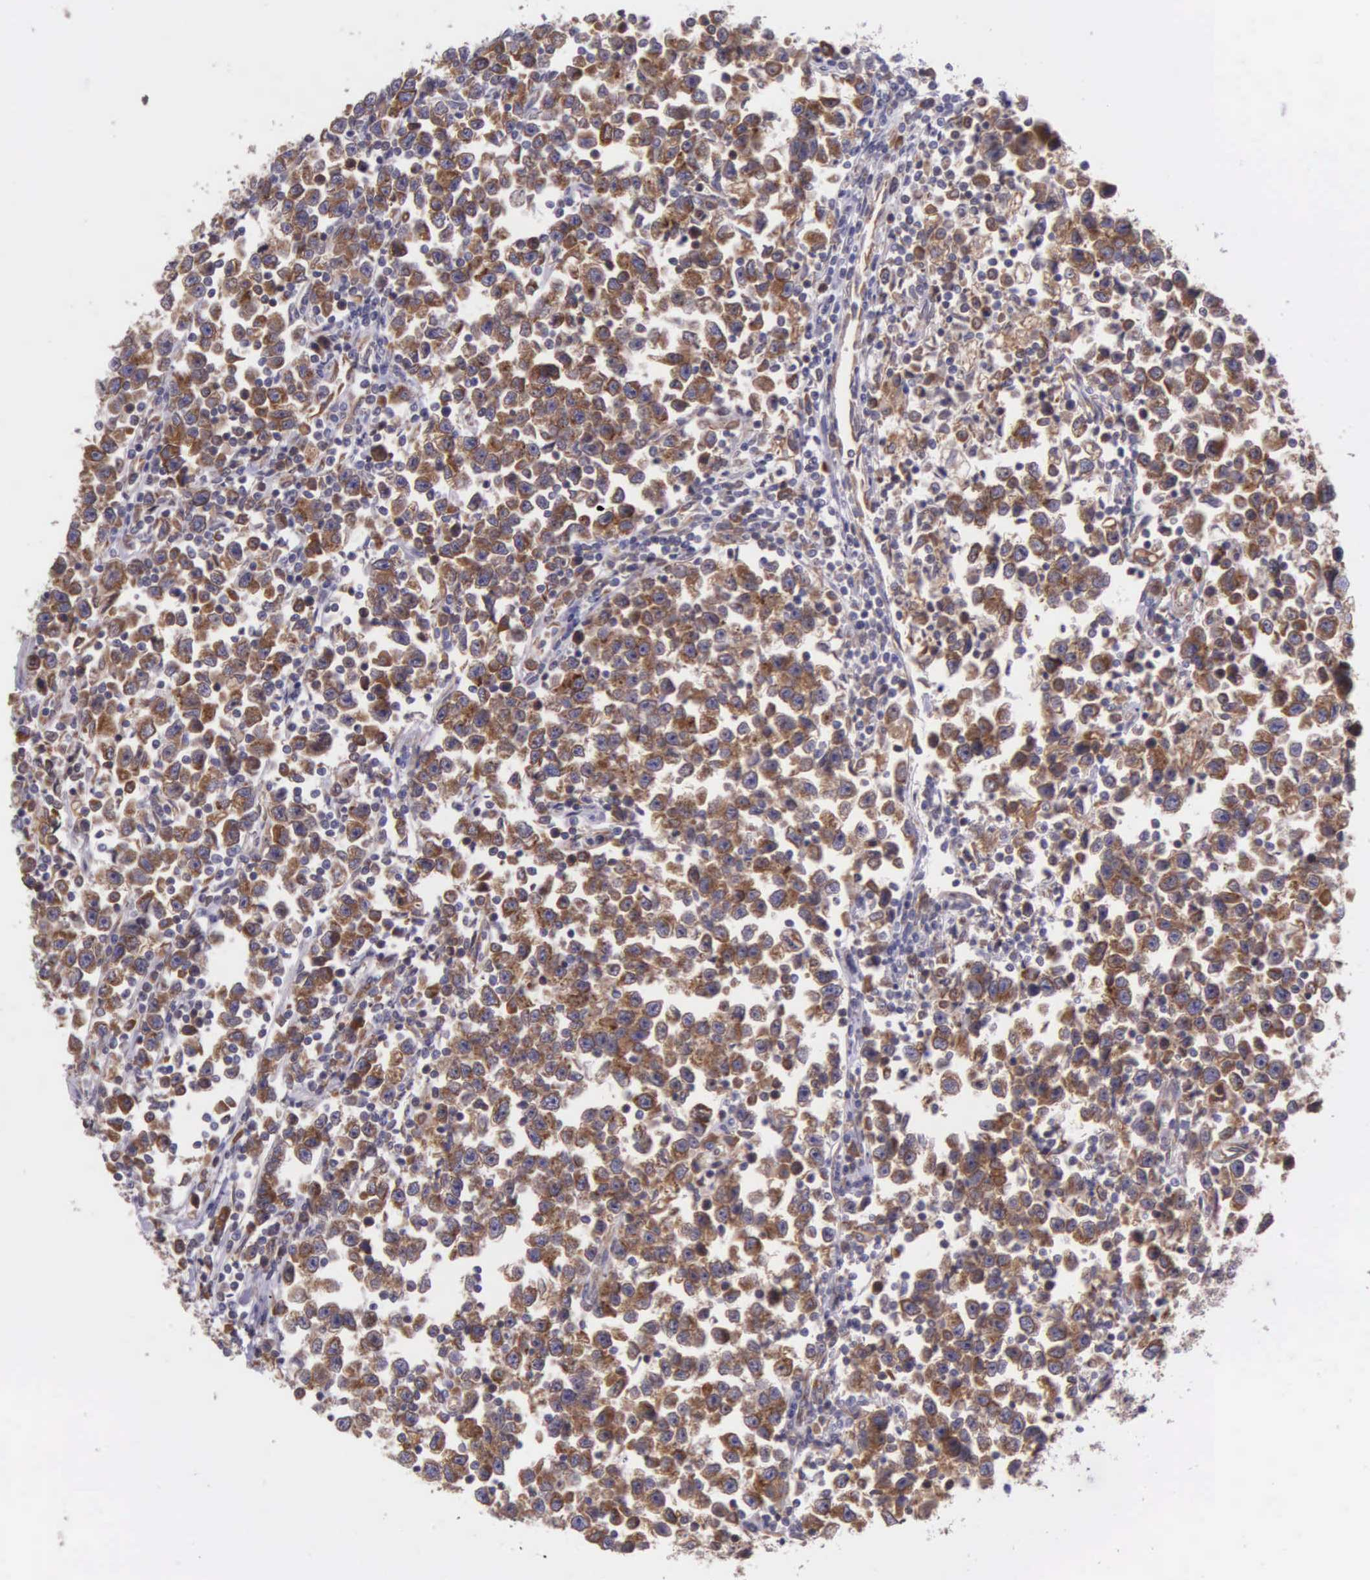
{"staining": {"intensity": "strong", "quantity": ">75%", "location": "cytoplasmic/membranous"}, "tissue": "testis cancer", "cell_type": "Tumor cells", "image_type": "cancer", "snomed": [{"axis": "morphology", "description": "Seminoma, NOS"}, {"axis": "topography", "description": "Testis"}], "caption": "Testis cancer (seminoma) stained with a protein marker reveals strong staining in tumor cells.", "gene": "NSDHL", "patient": {"sex": "male", "age": 43}}